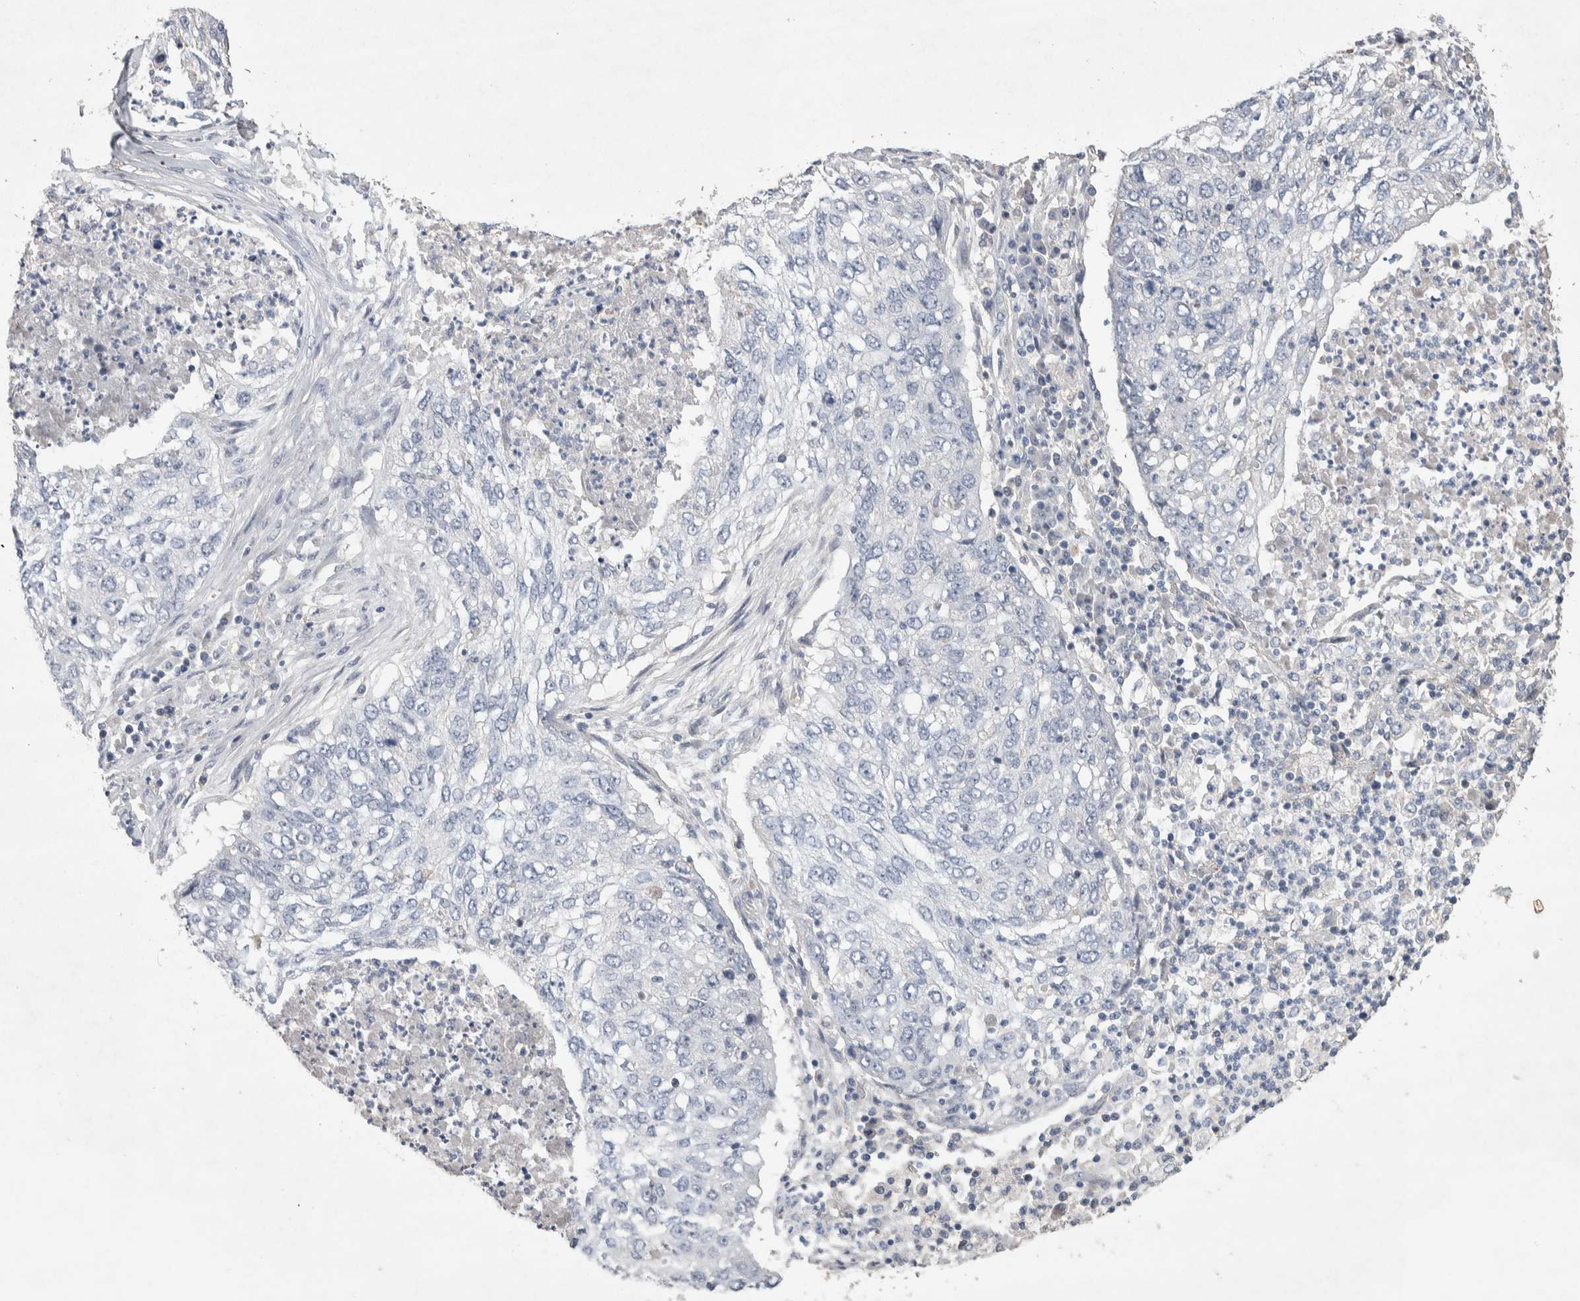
{"staining": {"intensity": "negative", "quantity": "none", "location": "none"}, "tissue": "lung cancer", "cell_type": "Tumor cells", "image_type": "cancer", "snomed": [{"axis": "morphology", "description": "Squamous cell carcinoma, NOS"}, {"axis": "topography", "description": "Lung"}], "caption": "Tumor cells are negative for protein expression in human lung squamous cell carcinoma. (DAB immunohistochemistry (IHC) visualized using brightfield microscopy, high magnification).", "gene": "GCNA", "patient": {"sex": "female", "age": 63}}